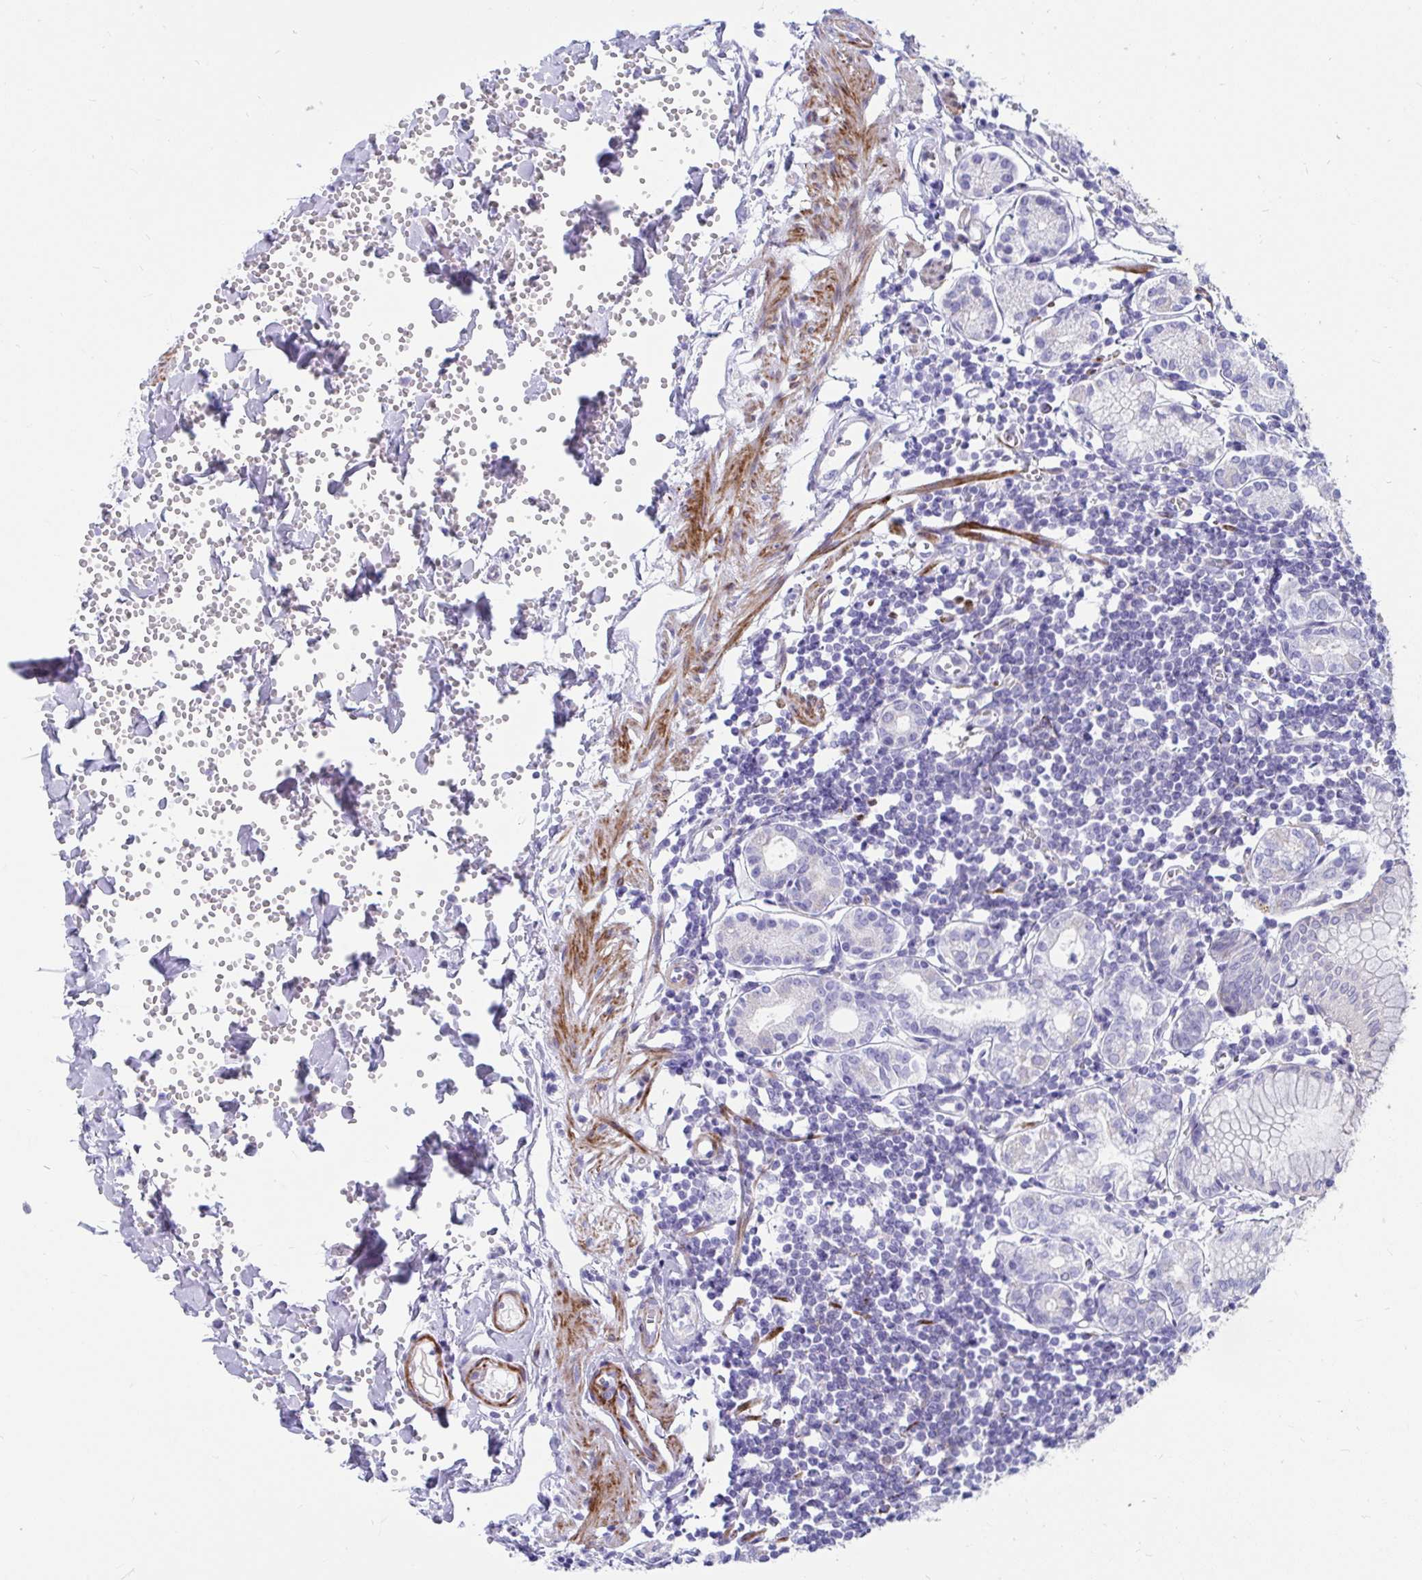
{"staining": {"intensity": "weak", "quantity": "<25%", "location": "cytoplasmic/membranous"}, "tissue": "stomach", "cell_type": "Glandular cells", "image_type": "normal", "snomed": [{"axis": "morphology", "description": "Normal tissue, NOS"}, {"axis": "topography", "description": "Stomach"}], "caption": "DAB (3,3'-diaminobenzidine) immunohistochemical staining of benign stomach shows no significant expression in glandular cells.", "gene": "GRXCR2", "patient": {"sex": "female", "age": 62}}